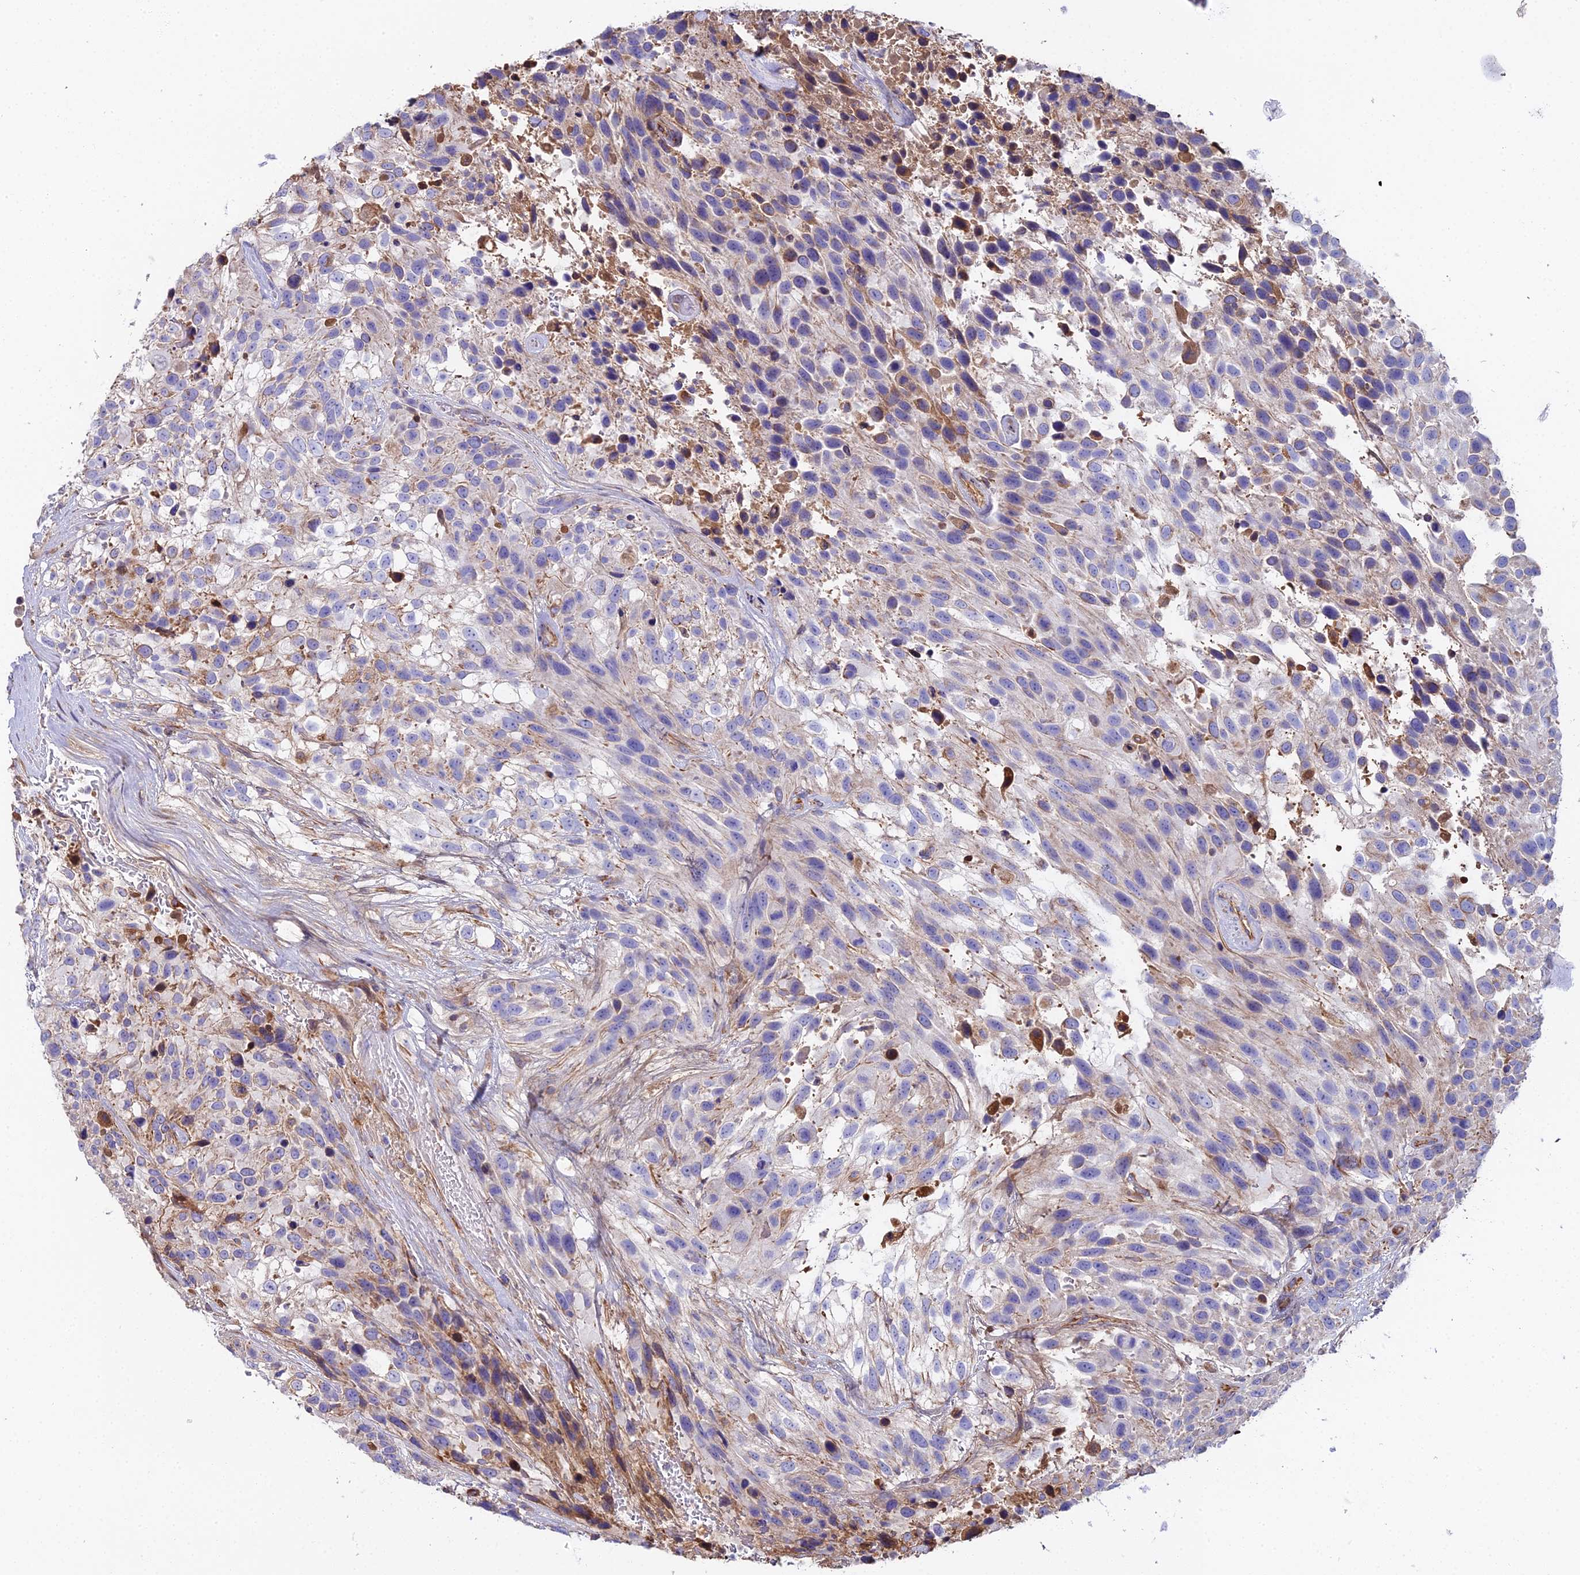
{"staining": {"intensity": "negative", "quantity": "none", "location": "none"}, "tissue": "urothelial cancer", "cell_type": "Tumor cells", "image_type": "cancer", "snomed": [{"axis": "morphology", "description": "Urothelial carcinoma, High grade"}, {"axis": "topography", "description": "Urinary bladder"}], "caption": "The immunohistochemistry image has no significant positivity in tumor cells of urothelial cancer tissue.", "gene": "BEX4", "patient": {"sex": "female", "age": 70}}